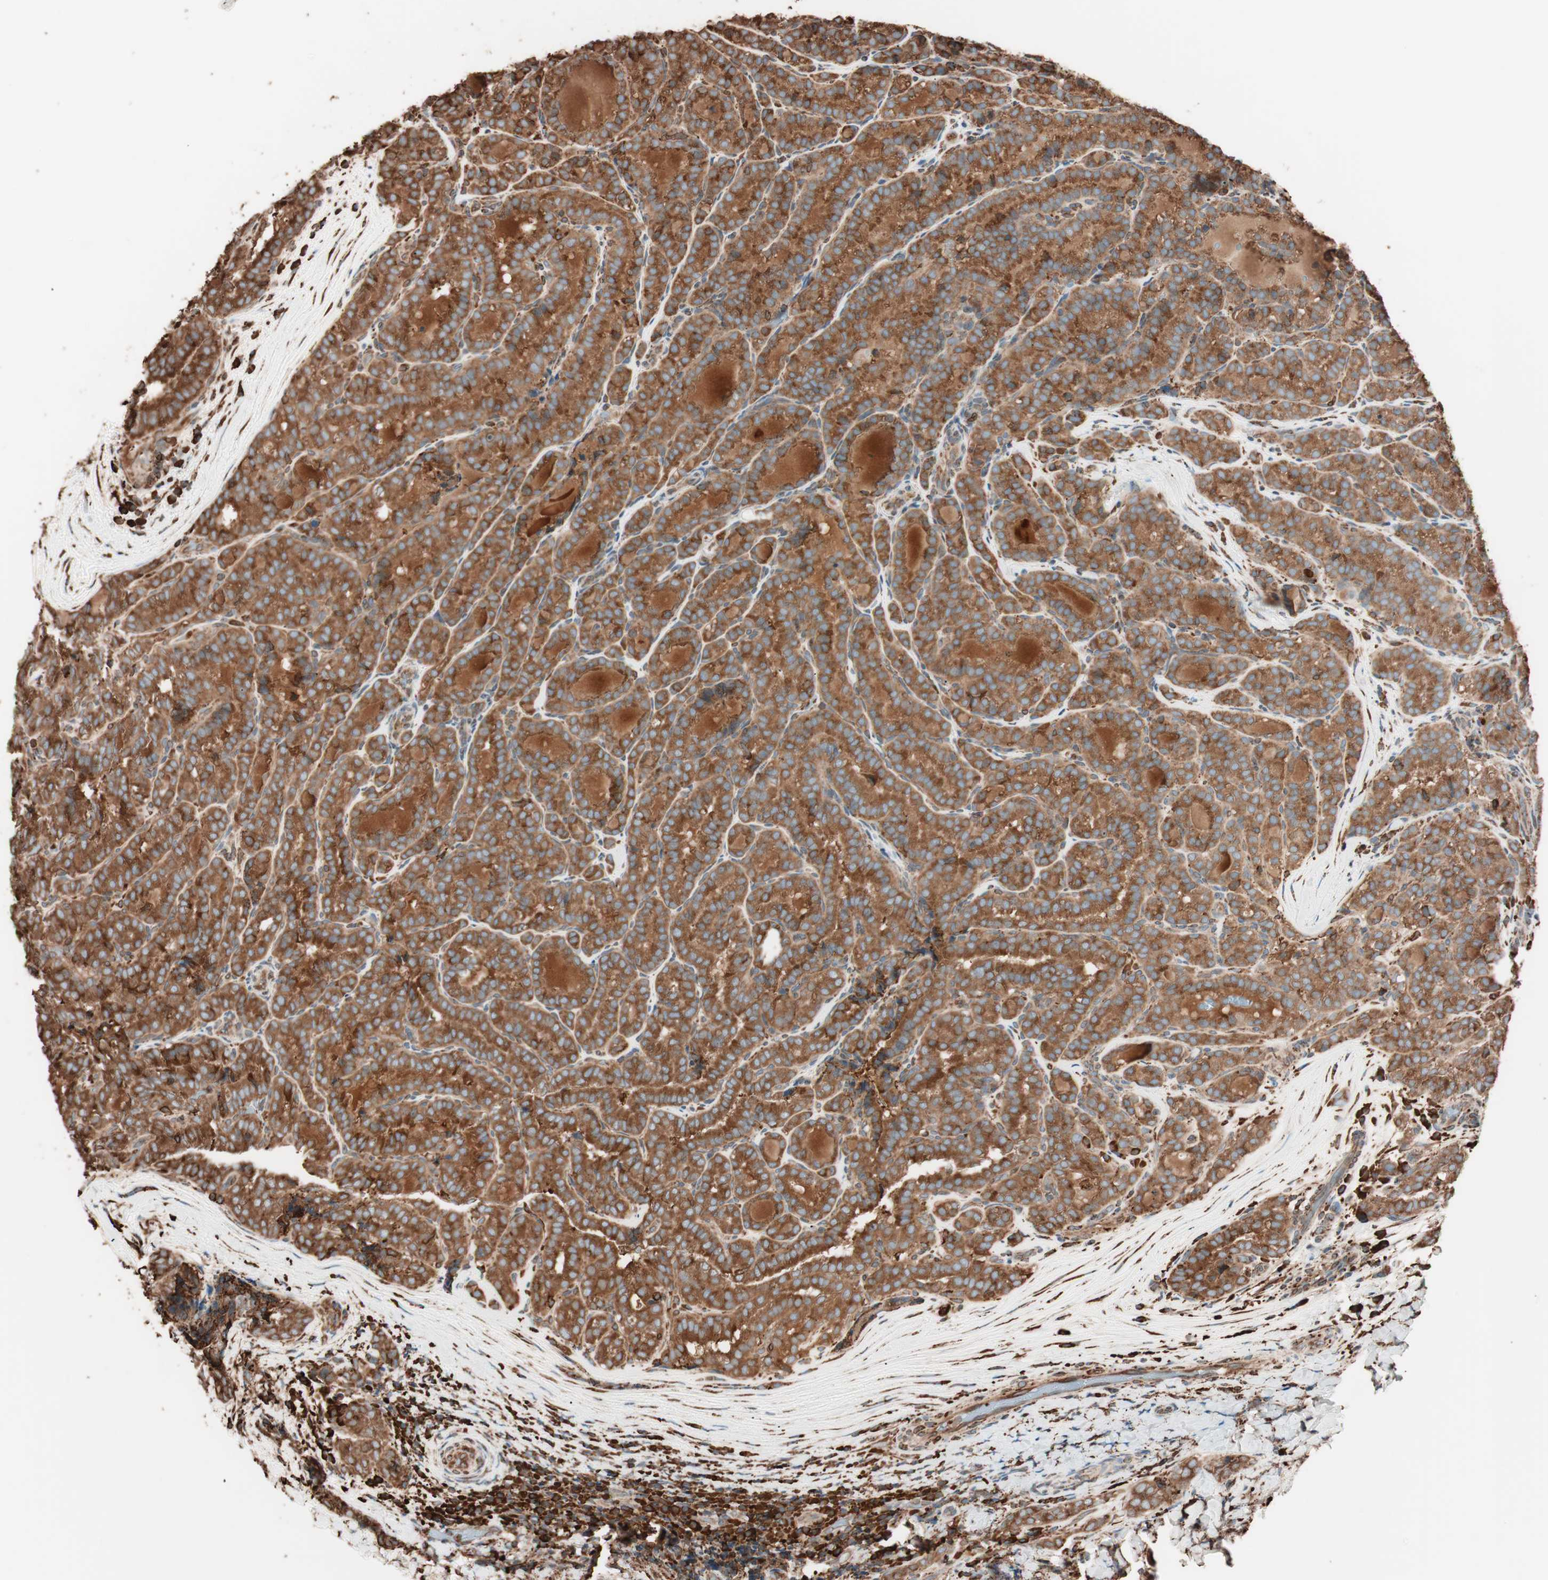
{"staining": {"intensity": "strong", "quantity": ">75%", "location": "cytoplasmic/membranous"}, "tissue": "thyroid cancer", "cell_type": "Tumor cells", "image_type": "cancer", "snomed": [{"axis": "morphology", "description": "Normal tissue, NOS"}, {"axis": "morphology", "description": "Papillary adenocarcinoma, NOS"}, {"axis": "topography", "description": "Thyroid gland"}], "caption": "Immunohistochemistry (DAB (3,3'-diaminobenzidine)) staining of human thyroid cancer (papillary adenocarcinoma) demonstrates strong cytoplasmic/membranous protein positivity in approximately >75% of tumor cells.", "gene": "VEGFA", "patient": {"sex": "female", "age": 30}}